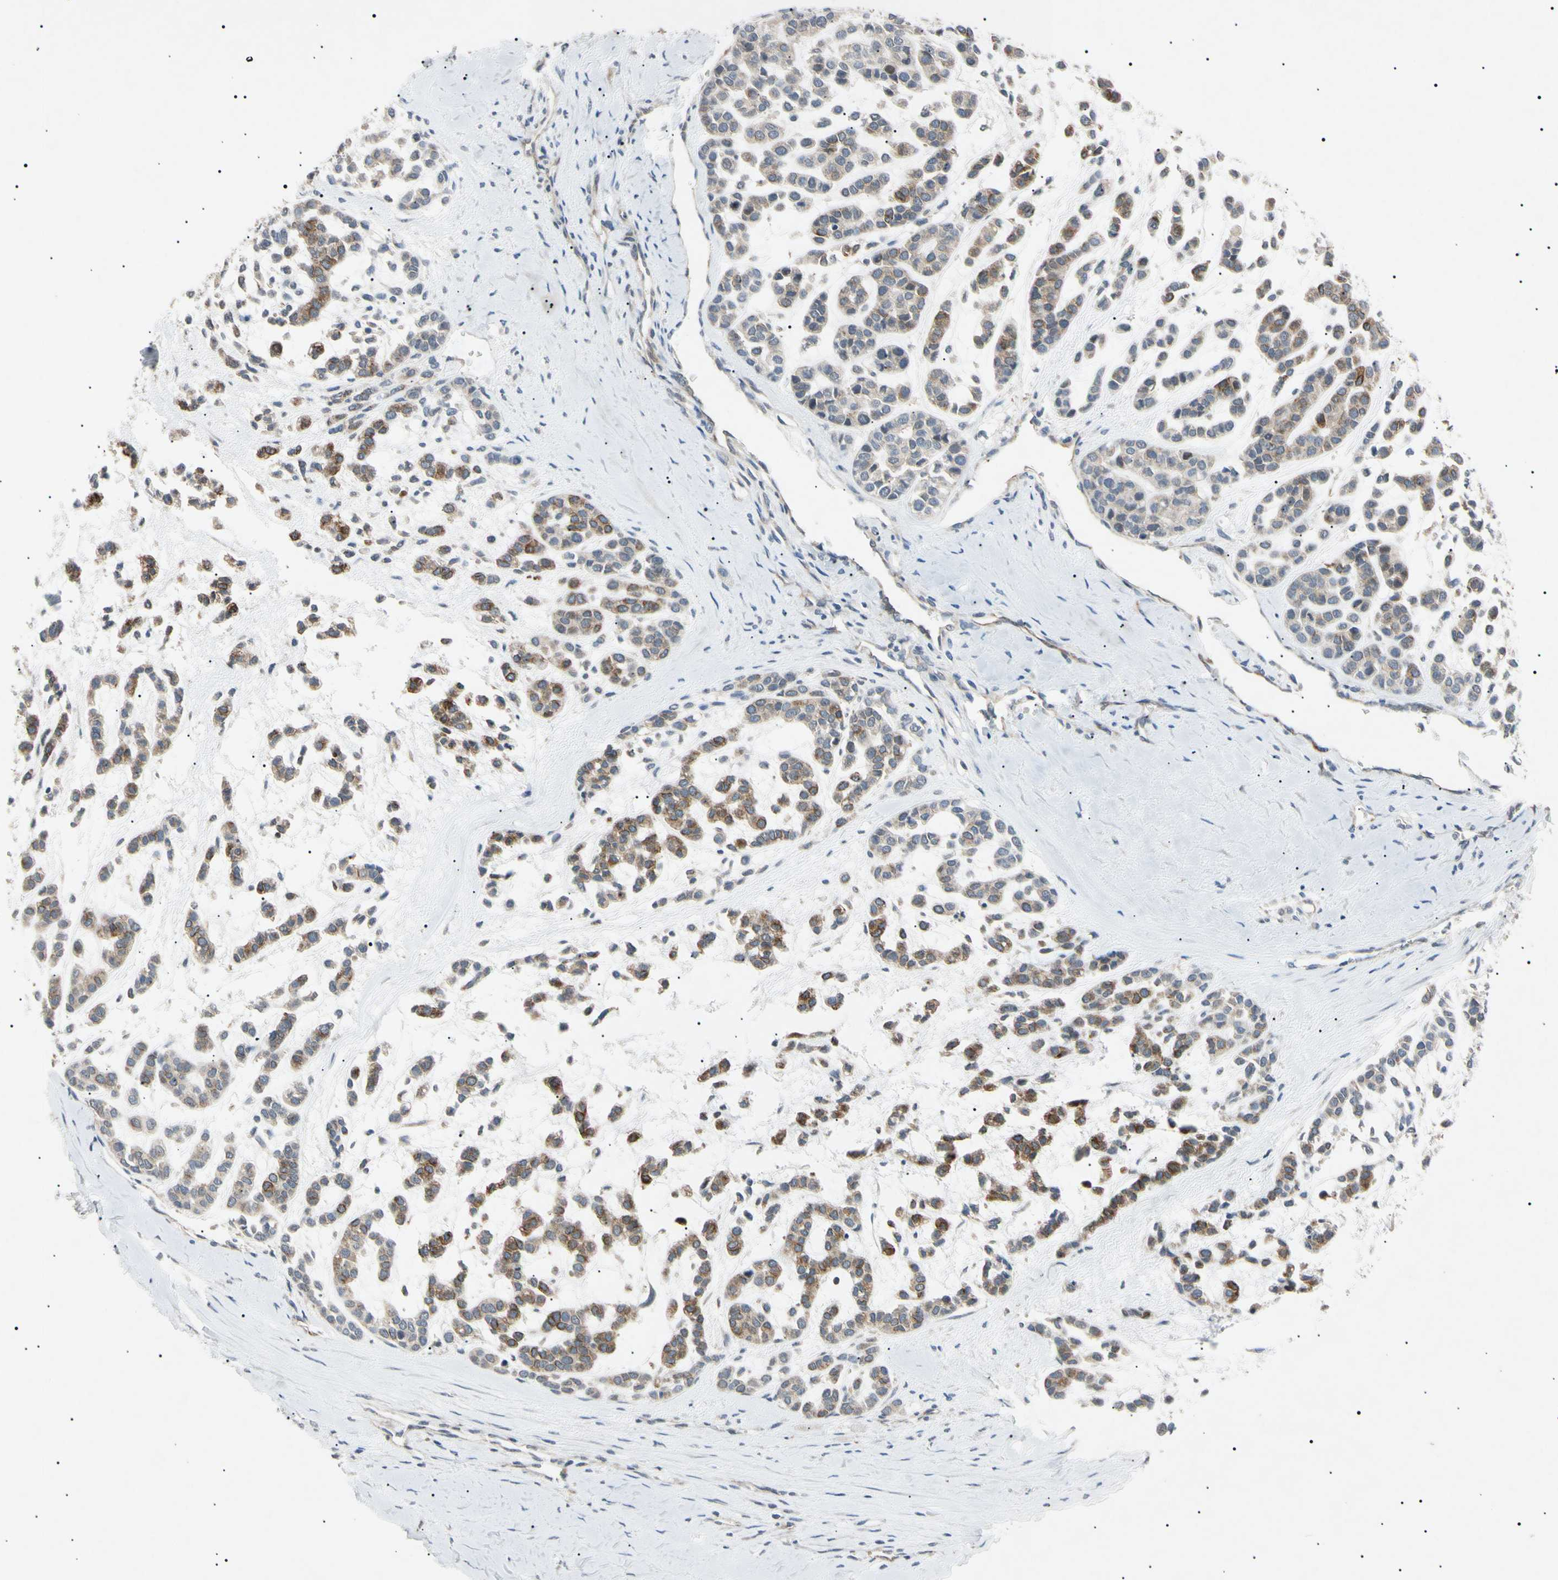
{"staining": {"intensity": "weak", "quantity": "25%-75%", "location": "cytoplasmic/membranous"}, "tissue": "head and neck cancer", "cell_type": "Tumor cells", "image_type": "cancer", "snomed": [{"axis": "morphology", "description": "Adenocarcinoma, NOS"}, {"axis": "morphology", "description": "Adenoma, NOS"}, {"axis": "topography", "description": "Head-Neck"}], "caption": "Brown immunohistochemical staining in human head and neck cancer (adenocarcinoma) exhibits weak cytoplasmic/membranous positivity in about 25%-75% of tumor cells.", "gene": "TUBB4A", "patient": {"sex": "female", "age": 55}}